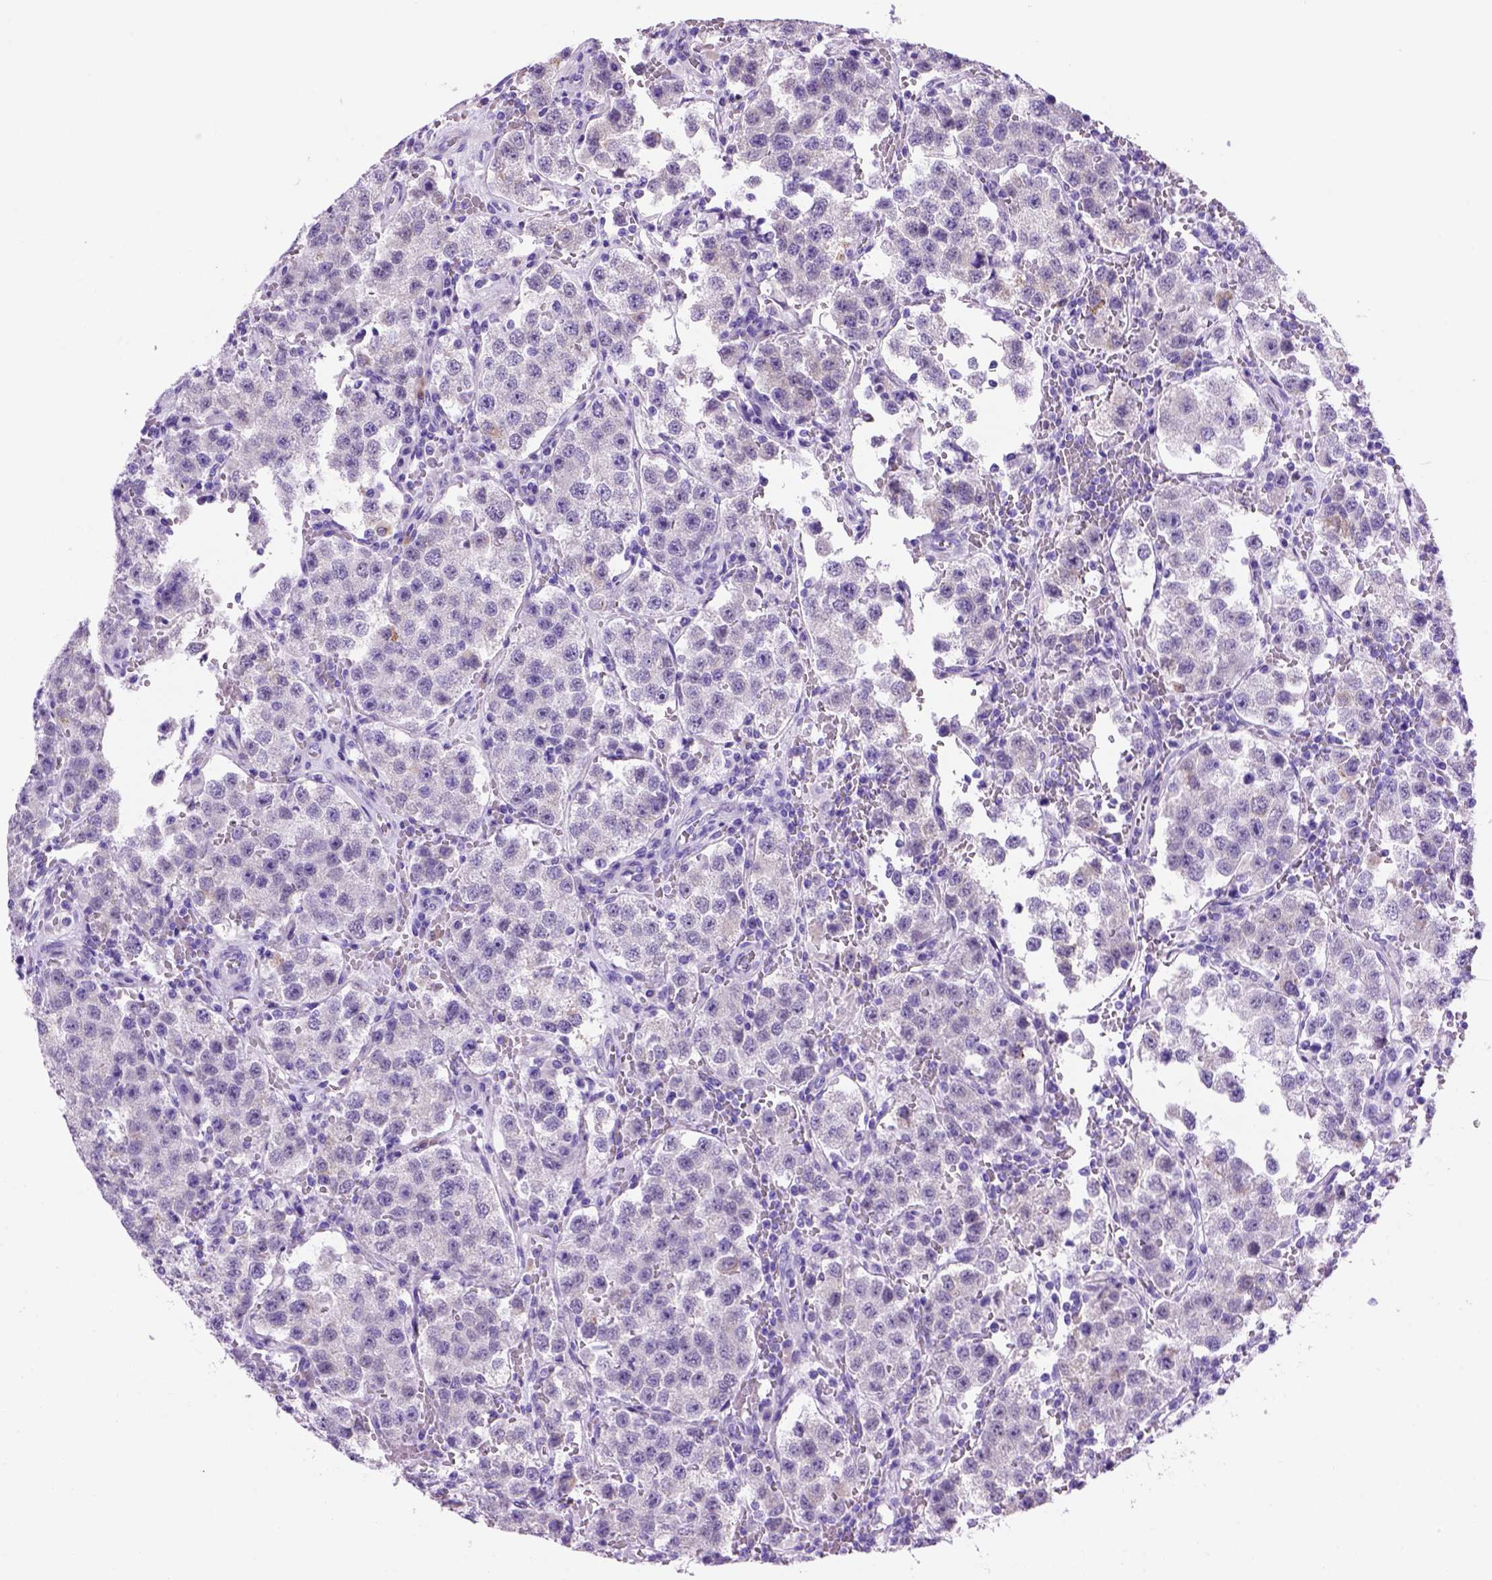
{"staining": {"intensity": "negative", "quantity": "none", "location": "none"}, "tissue": "testis cancer", "cell_type": "Tumor cells", "image_type": "cancer", "snomed": [{"axis": "morphology", "description": "Seminoma, NOS"}, {"axis": "topography", "description": "Testis"}], "caption": "Immunohistochemical staining of human seminoma (testis) demonstrates no significant staining in tumor cells. (DAB (3,3'-diaminobenzidine) IHC visualized using brightfield microscopy, high magnification).", "gene": "HHIPL2", "patient": {"sex": "male", "age": 37}}